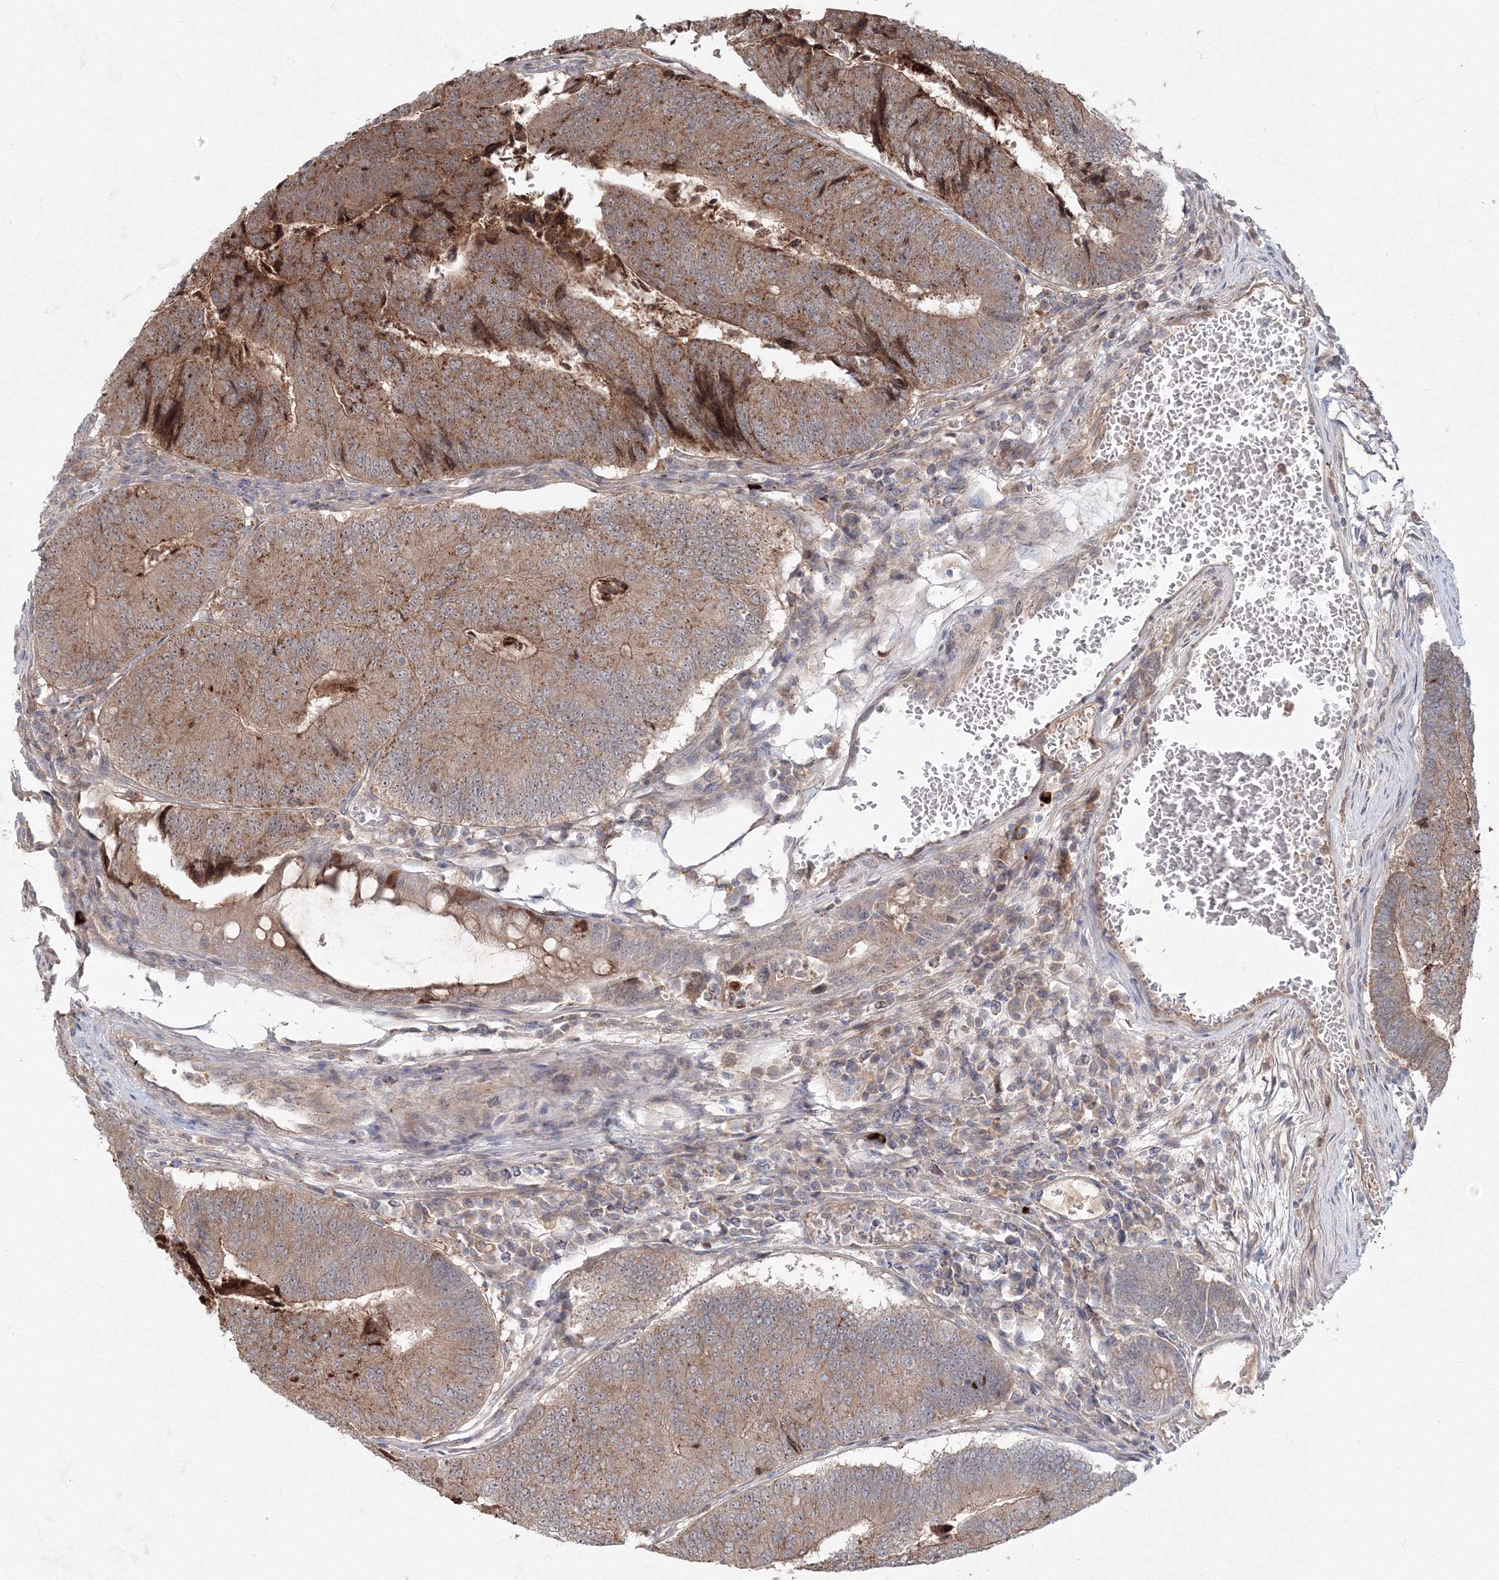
{"staining": {"intensity": "moderate", "quantity": ">75%", "location": "cytoplasmic/membranous"}, "tissue": "colorectal cancer", "cell_type": "Tumor cells", "image_type": "cancer", "snomed": [{"axis": "morphology", "description": "Adenocarcinoma, NOS"}, {"axis": "topography", "description": "Colon"}], "caption": "Immunohistochemistry of colorectal adenocarcinoma reveals medium levels of moderate cytoplasmic/membranous expression in approximately >75% of tumor cells. (brown staining indicates protein expression, while blue staining denotes nuclei).", "gene": "MKRN2", "patient": {"sex": "female", "age": 67}}